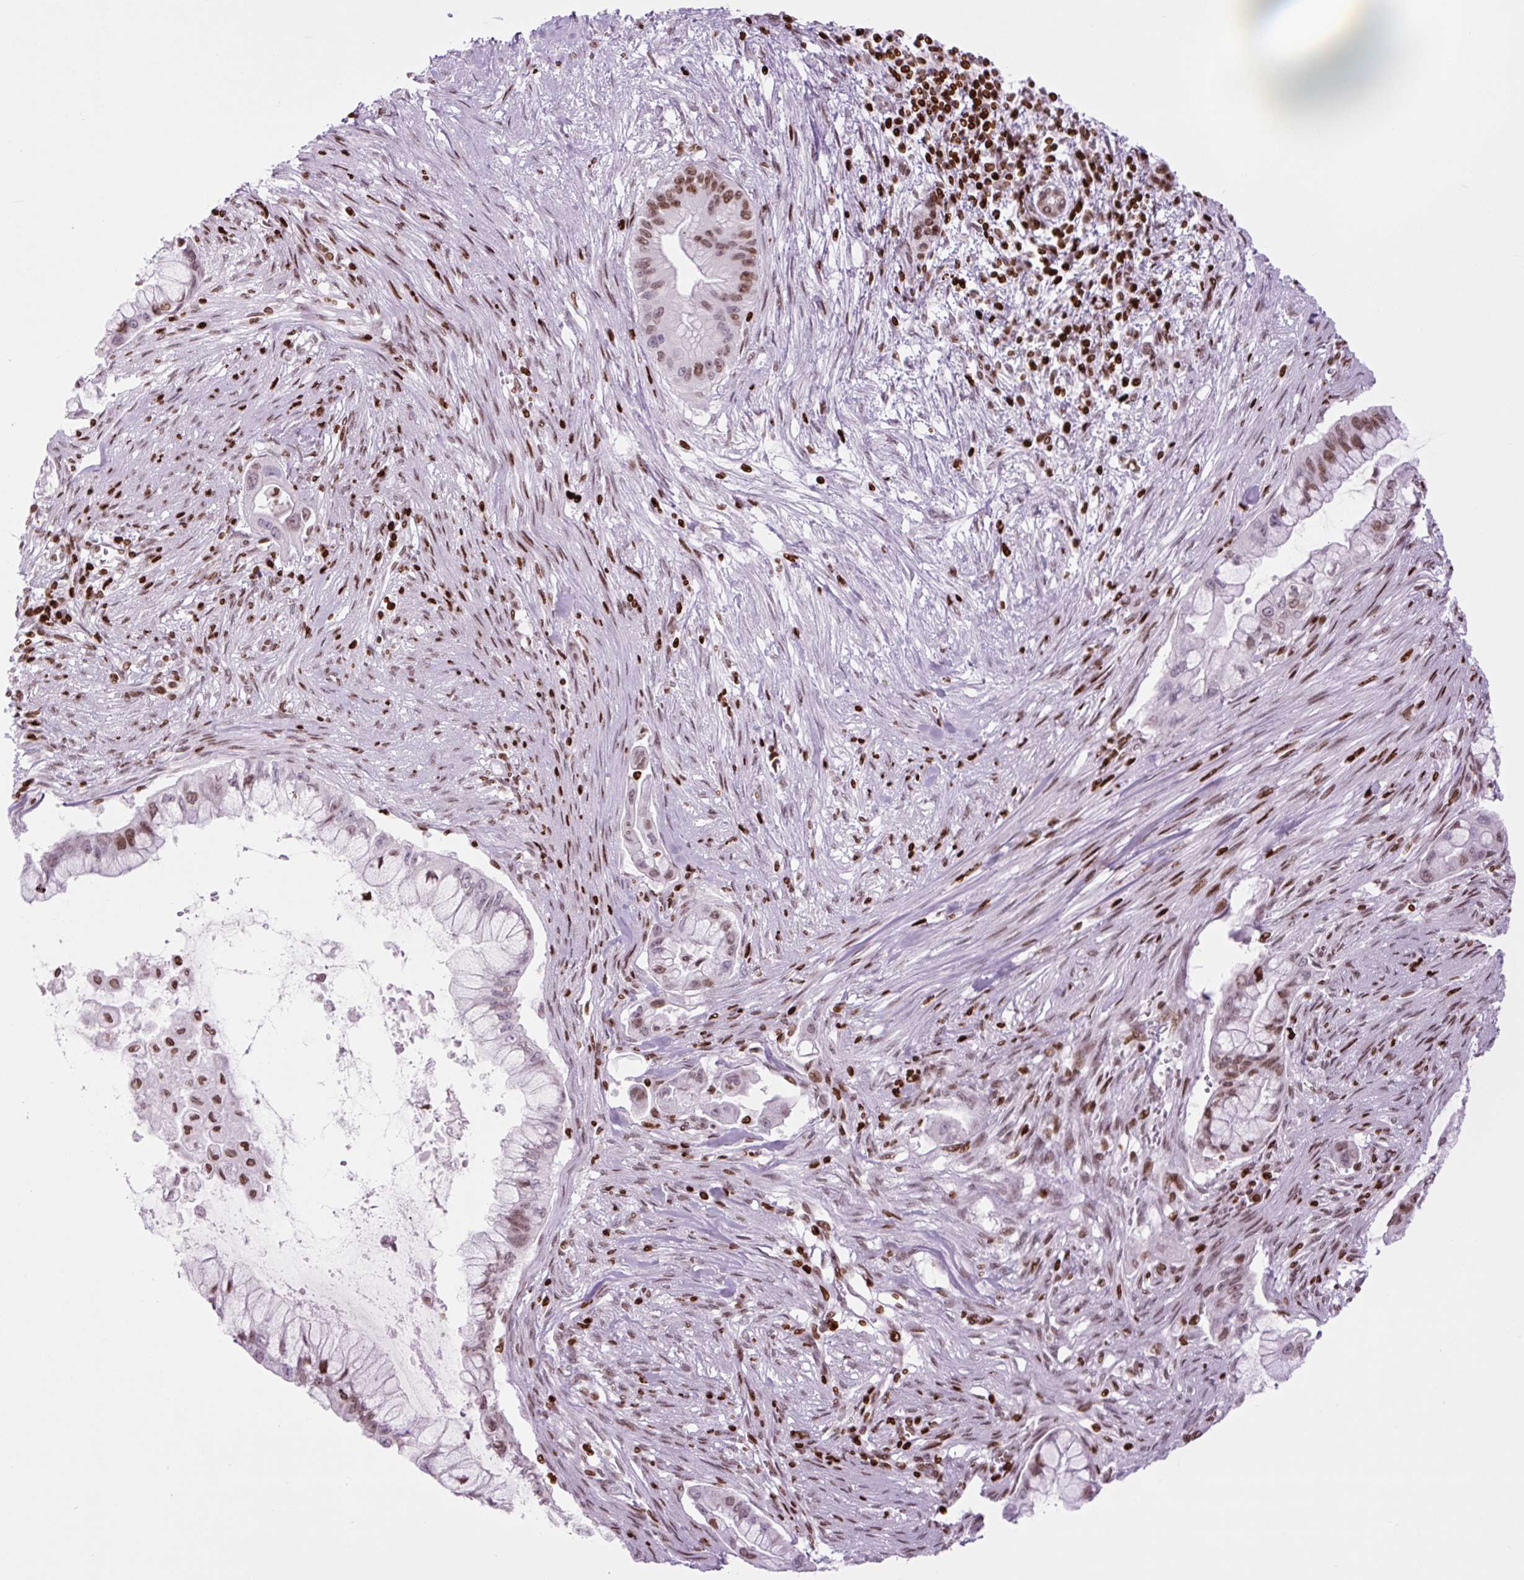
{"staining": {"intensity": "moderate", "quantity": "25%-75%", "location": "nuclear"}, "tissue": "pancreatic cancer", "cell_type": "Tumor cells", "image_type": "cancer", "snomed": [{"axis": "morphology", "description": "Adenocarcinoma, NOS"}, {"axis": "topography", "description": "Pancreas"}], "caption": "Tumor cells reveal medium levels of moderate nuclear expression in about 25%-75% of cells in human adenocarcinoma (pancreatic).", "gene": "H1-3", "patient": {"sex": "male", "age": 48}}